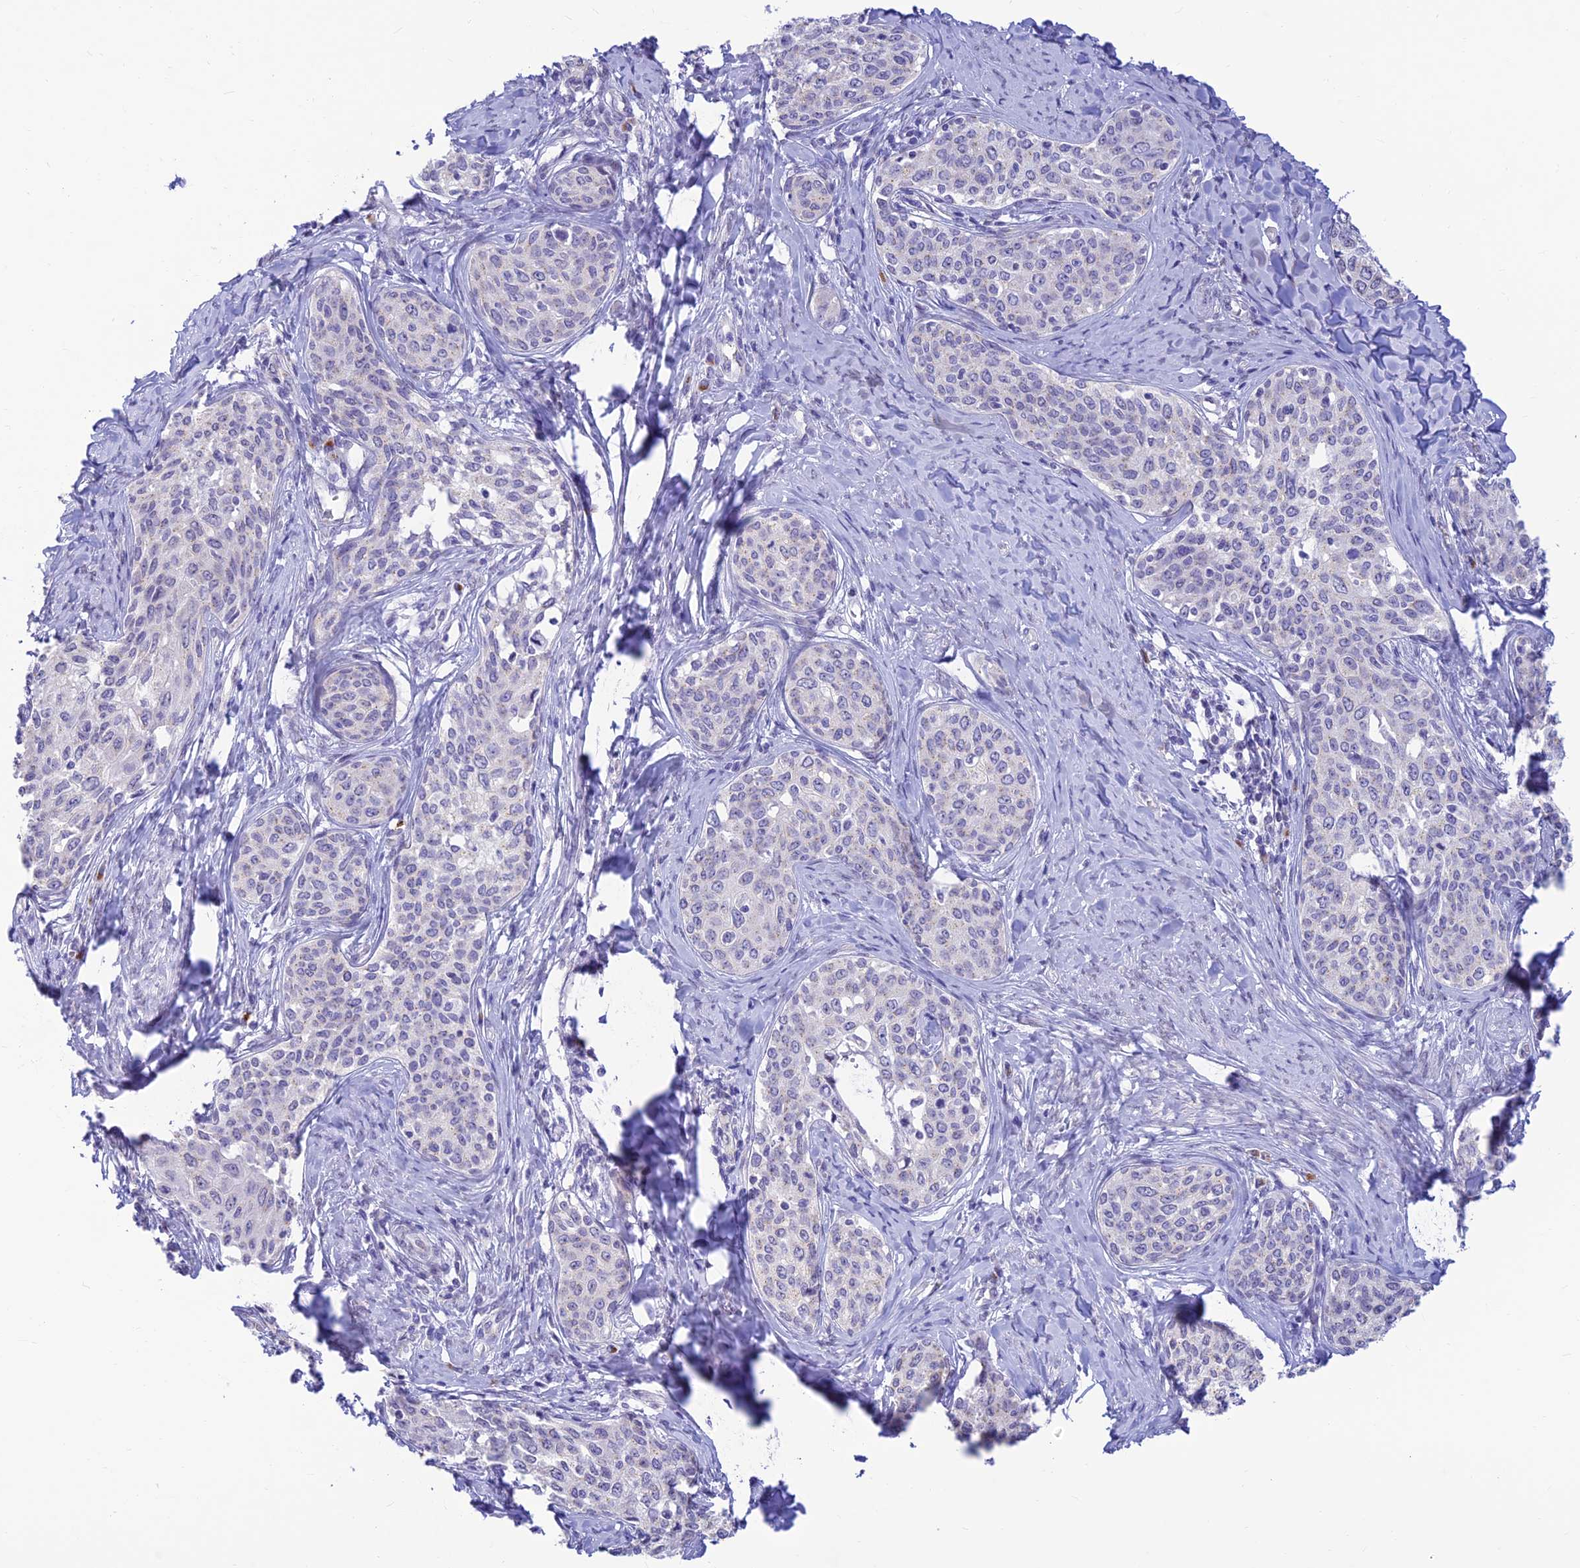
{"staining": {"intensity": "negative", "quantity": "none", "location": "none"}, "tissue": "cervical cancer", "cell_type": "Tumor cells", "image_type": "cancer", "snomed": [{"axis": "morphology", "description": "Squamous cell carcinoma, NOS"}, {"axis": "morphology", "description": "Adenocarcinoma, NOS"}, {"axis": "topography", "description": "Cervix"}], "caption": "An IHC image of cervical cancer is shown. There is no staining in tumor cells of cervical cancer.", "gene": "INKA1", "patient": {"sex": "female", "age": 52}}